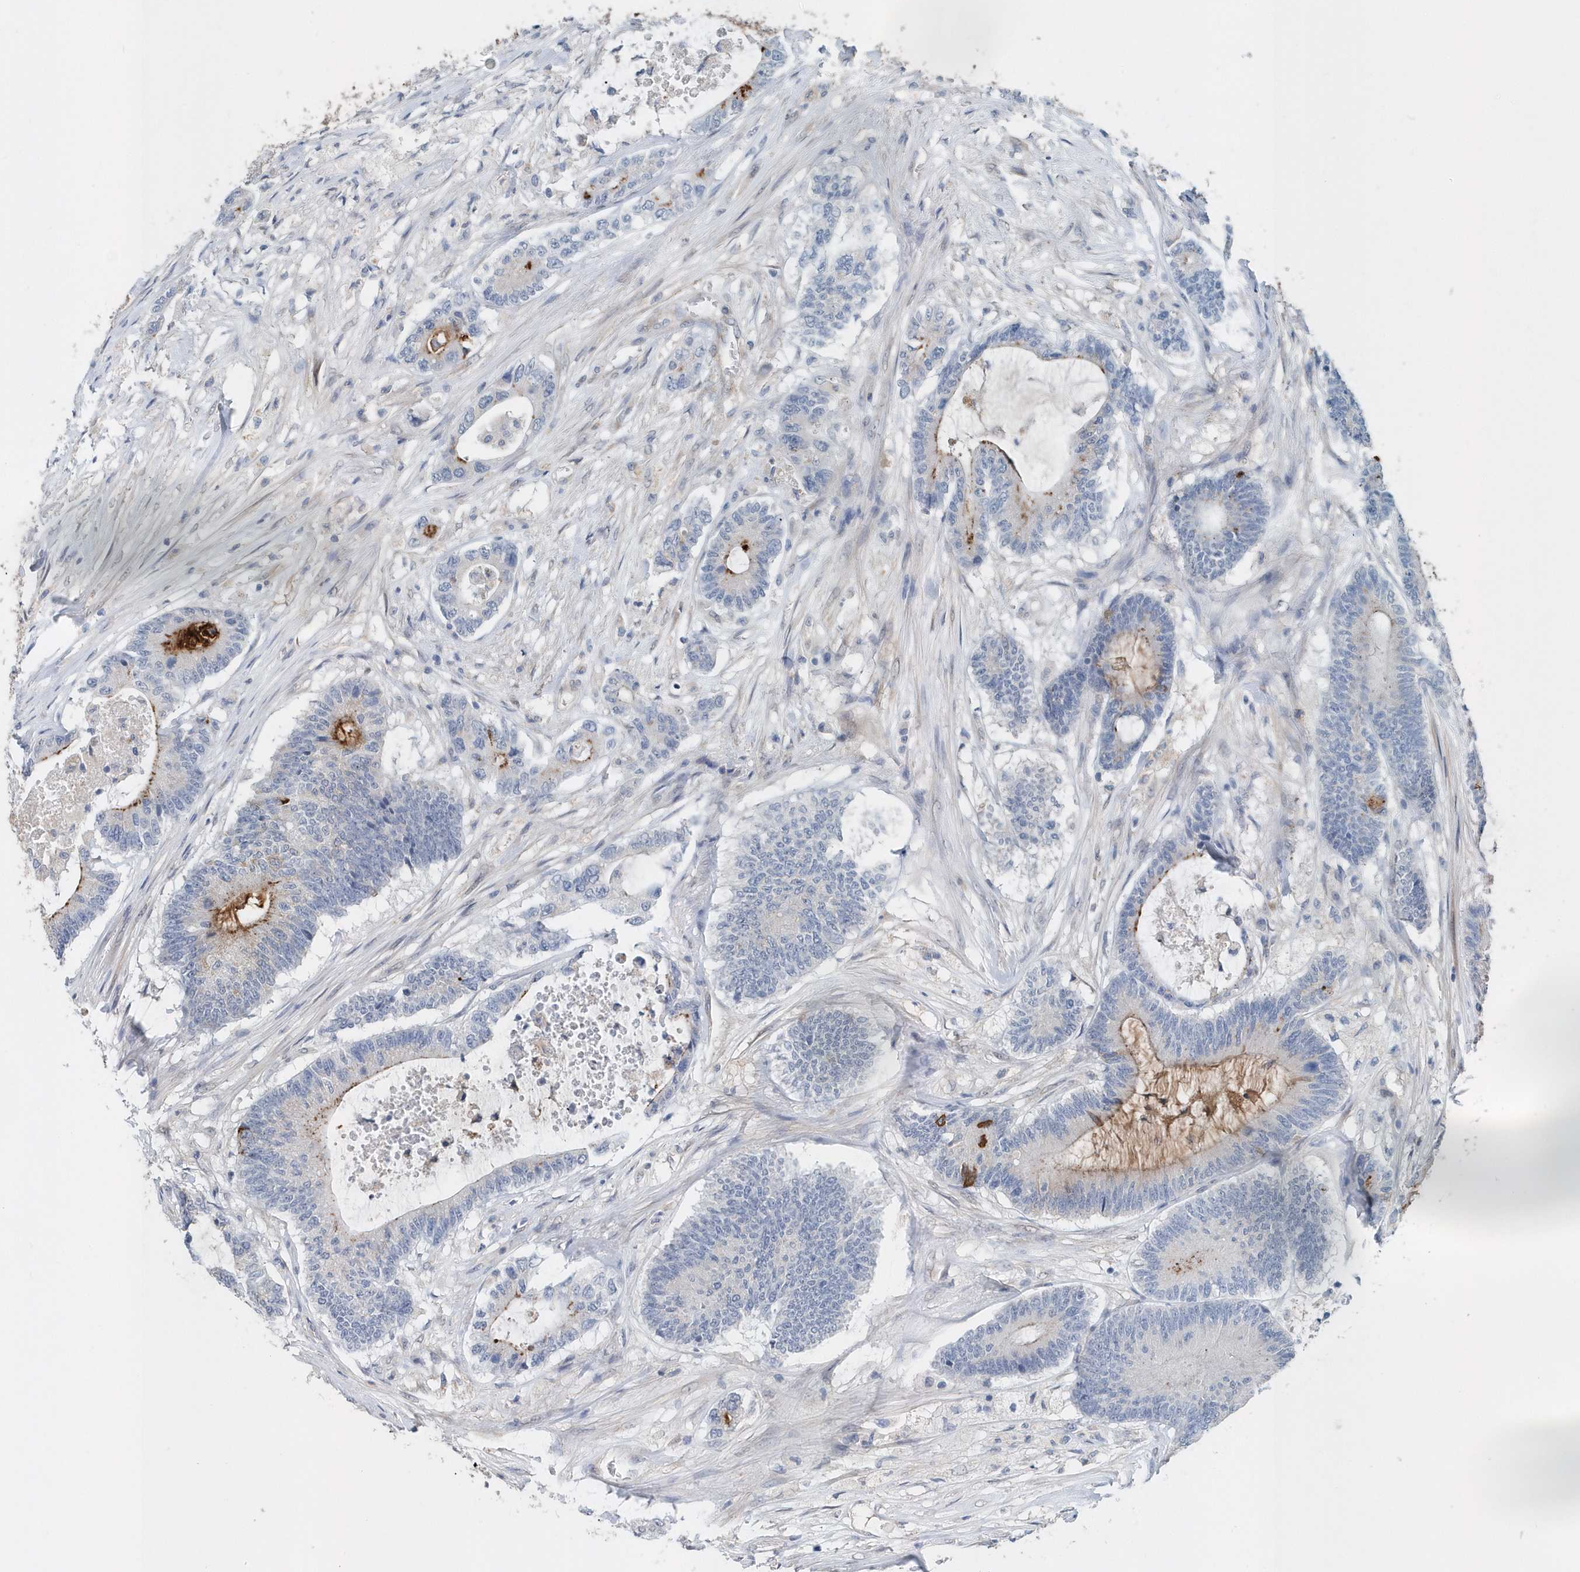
{"staining": {"intensity": "negative", "quantity": "none", "location": "none"}, "tissue": "colorectal cancer", "cell_type": "Tumor cells", "image_type": "cancer", "snomed": [{"axis": "morphology", "description": "Adenocarcinoma, NOS"}, {"axis": "topography", "description": "Colon"}], "caption": "Tumor cells are negative for brown protein staining in colorectal cancer. The staining is performed using DAB (3,3'-diaminobenzidine) brown chromogen with nuclei counter-stained in using hematoxylin.", "gene": "PFN2", "patient": {"sex": "female", "age": 84}}